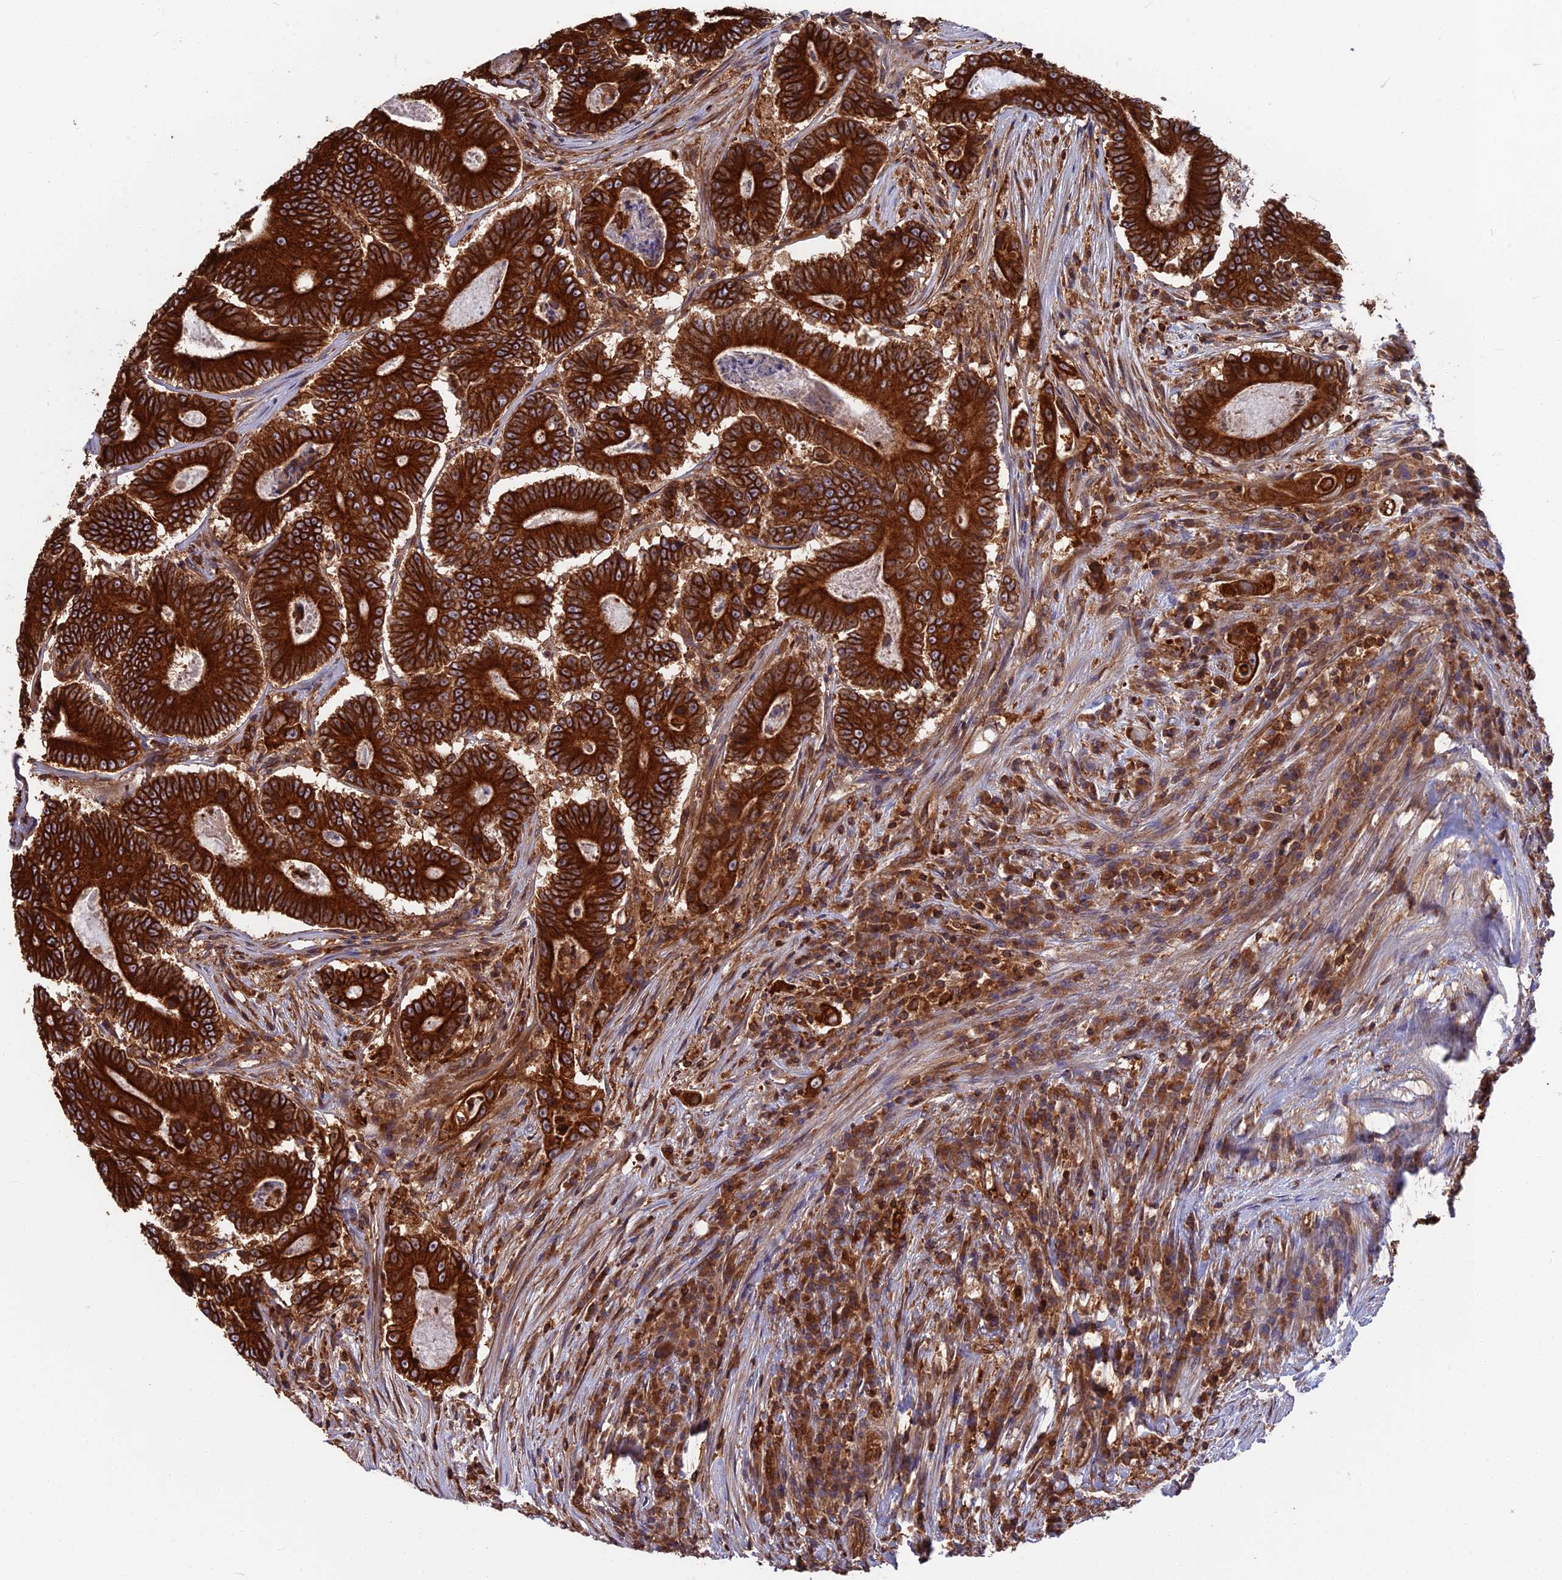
{"staining": {"intensity": "strong", "quantity": ">75%", "location": "cytoplasmic/membranous"}, "tissue": "colorectal cancer", "cell_type": "Tumor cells", "image_type": "cancer", "snomed": [{"axis": "morphology", "description": "Adenocarcinoma, NOS"}, {"axis": "topography", "description": "Colon"}], "caption": "Strong cytoplasmic/membranous staining for a protein is seen in about >75% of tumor cells of colorectal cancer using IHC.", "gene": "WDR1", "patient": {"sex": "male", "age": 83}}